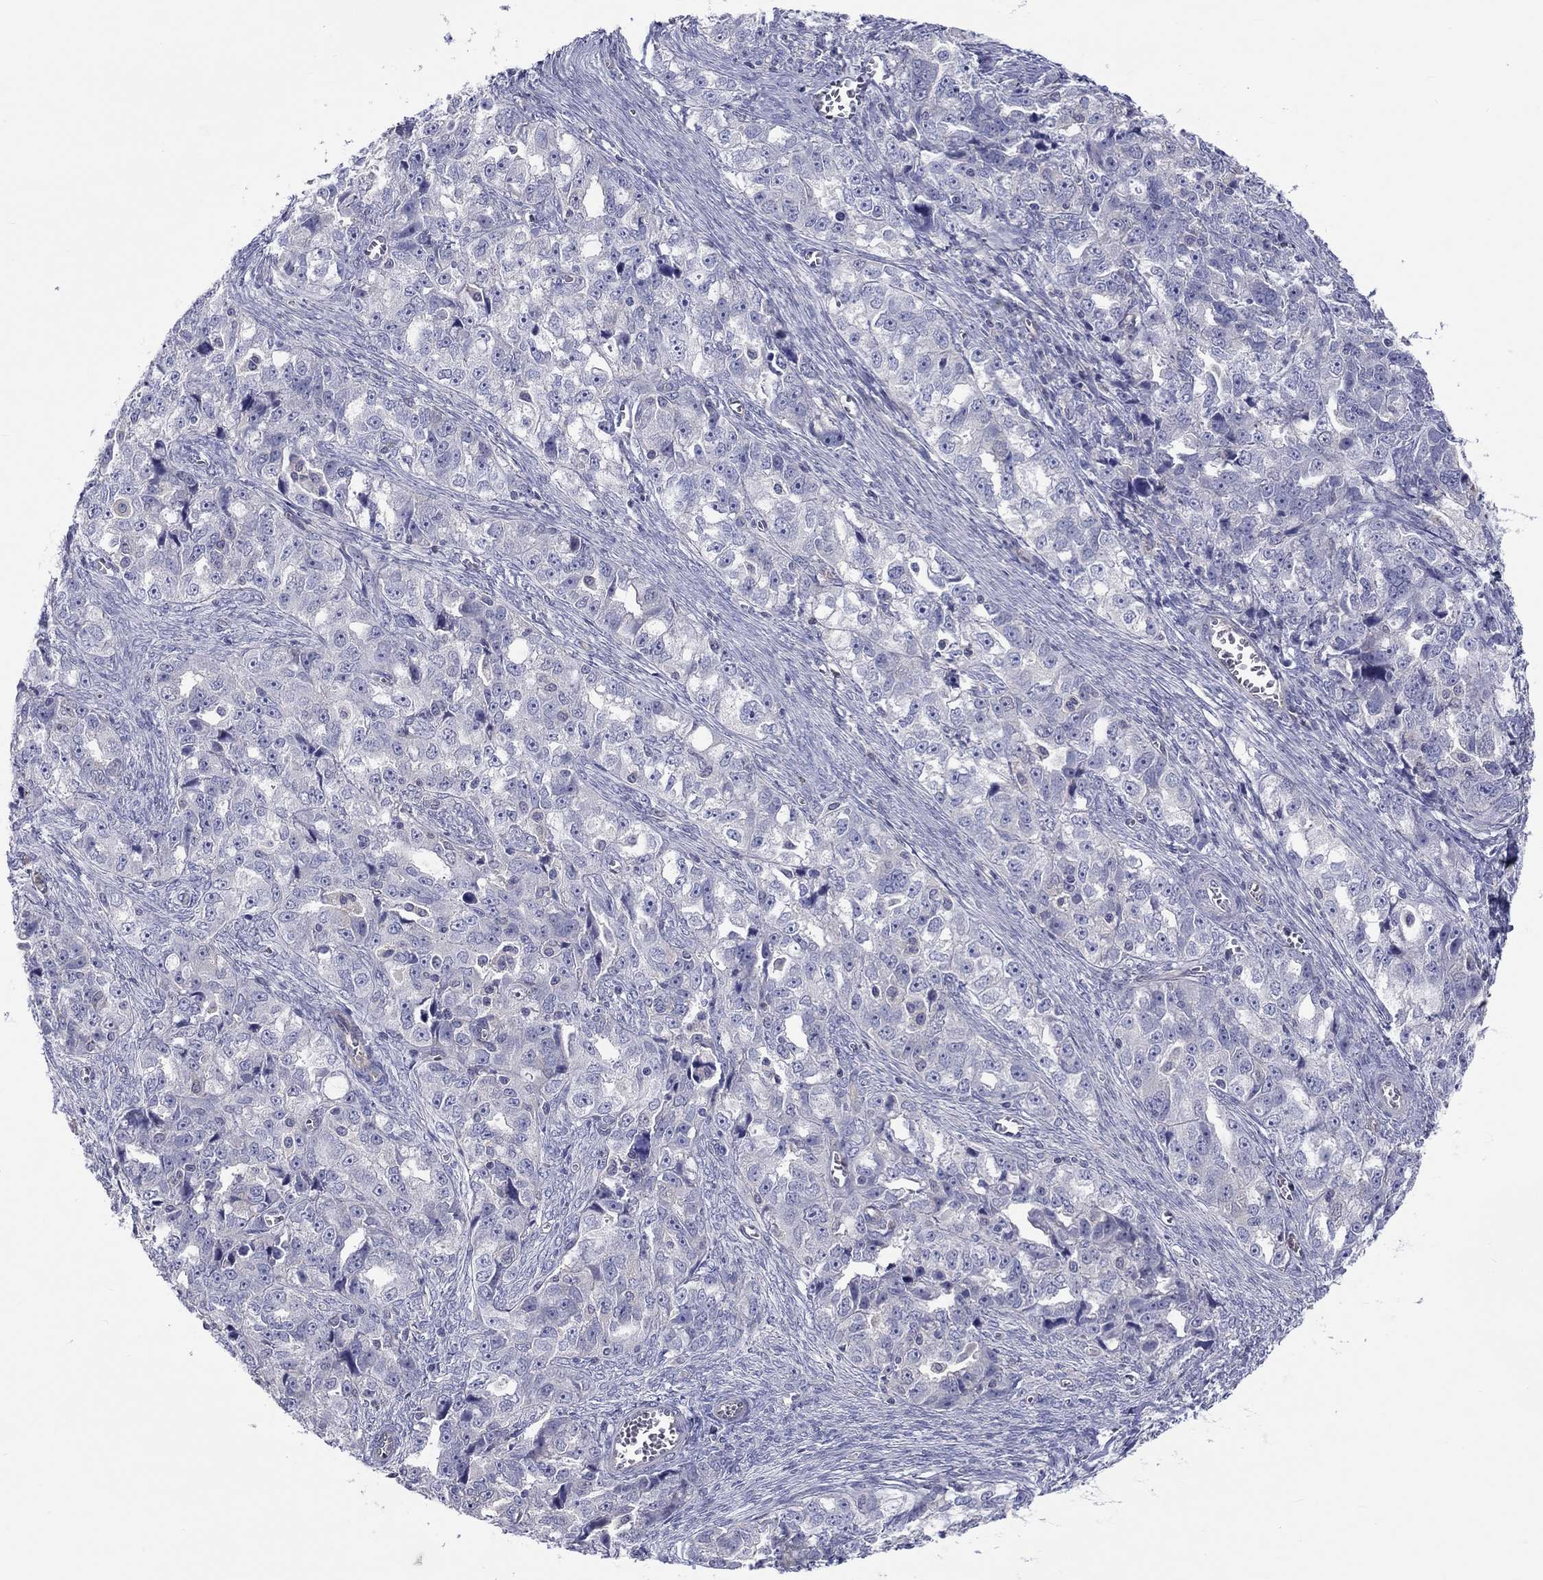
{"staining": {"intensity": "negative", "quantity": "none", "location": "none"}, "tissue": "ovarian cancer", "cell_type": "Tumor cells", "image_type": "cancer", "snomed": [{"axis": "morphology", "description": "Cystadenocarcinoma, serous, NOS"}, {"axis": "topography", "description": "Ovary"}], "caption": "A histopathology image of ovarian cancer stained for a protein displays no brown staining in tumor cells.", "gene": "ABCG4", "patient": {"sex": "female", "age": 51}}